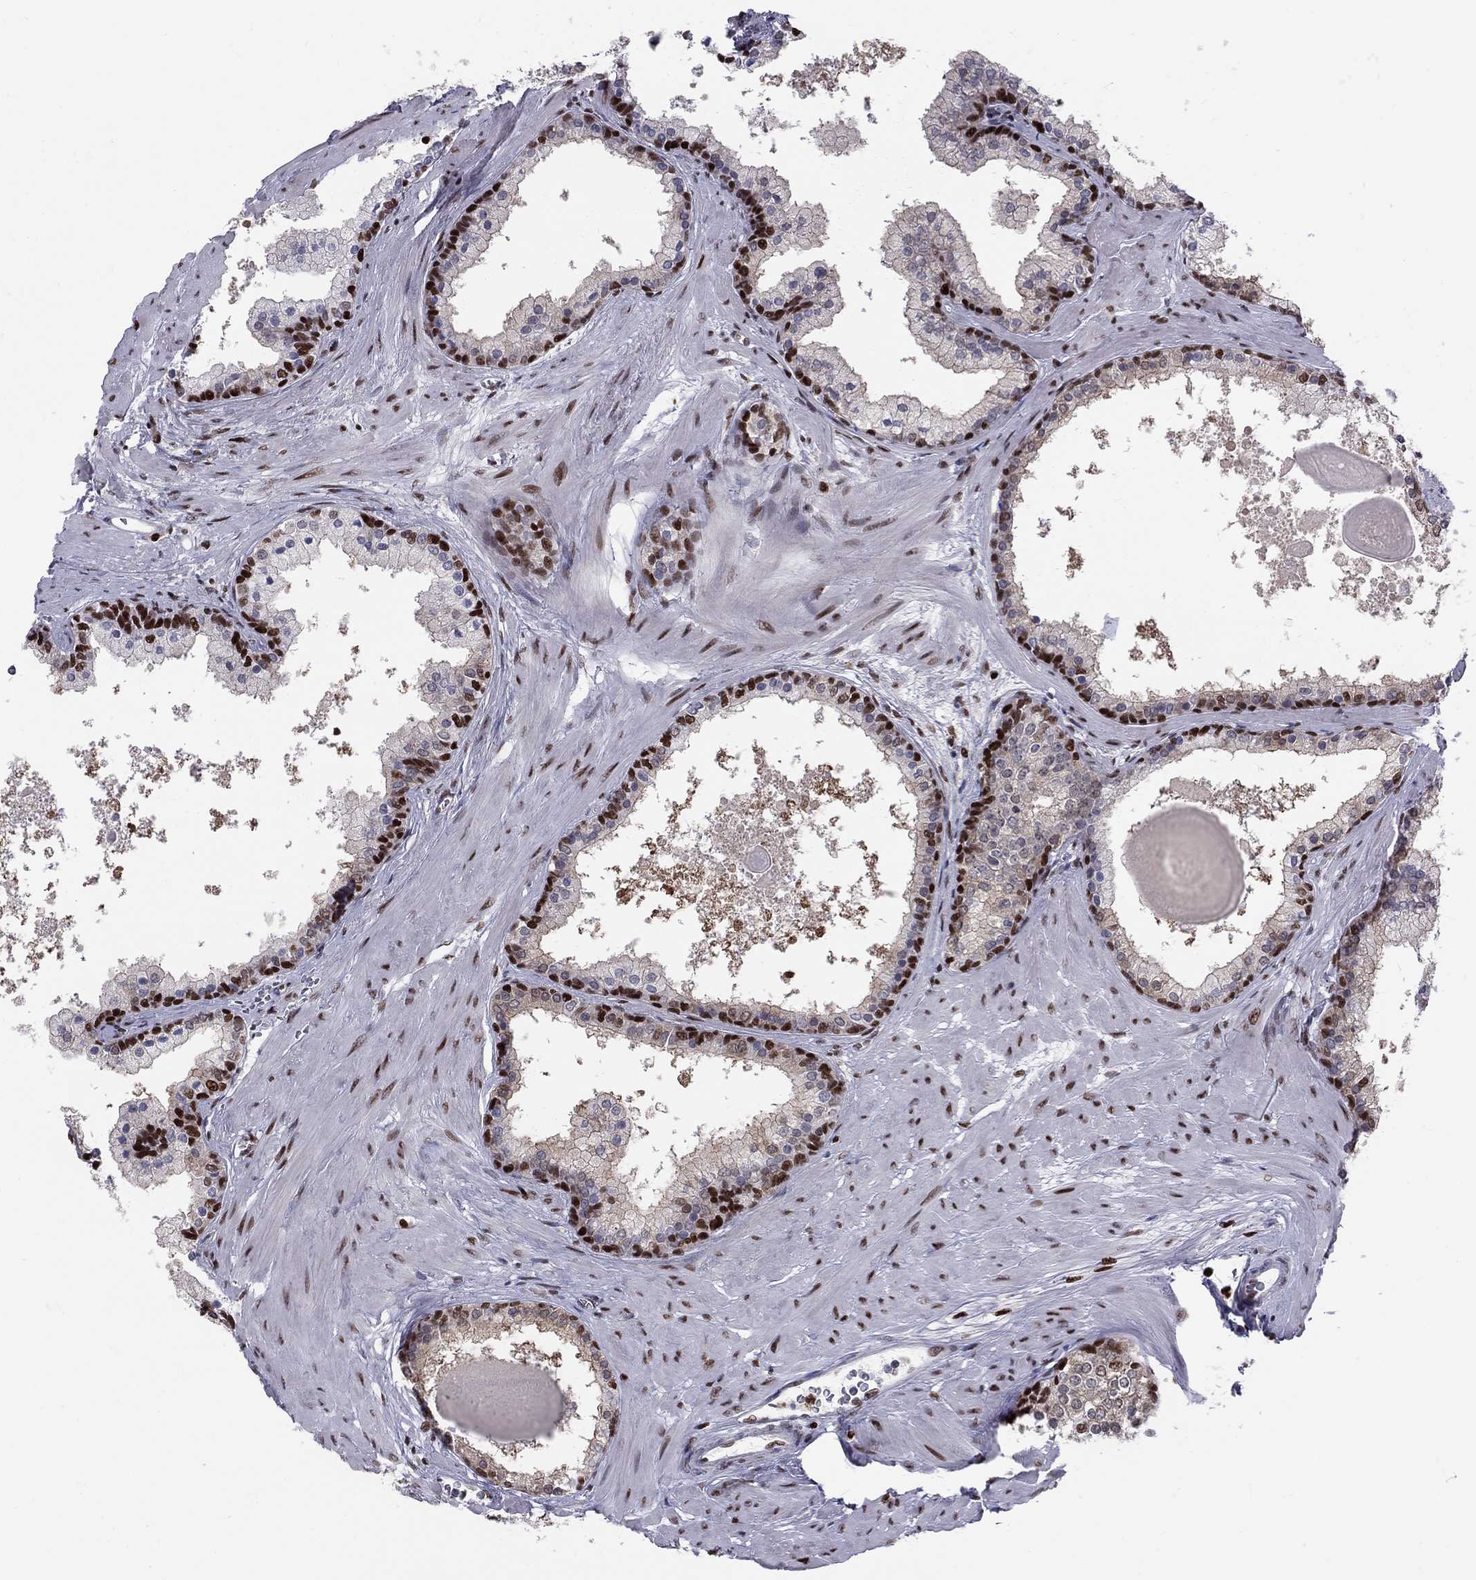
{"staining": {"intensity": "strong", "quantity": ">75%", "location": "nuclear"}, "tissue": "prostate", "cell_type": "Glandular cells", "image_type": "normal", "snomed": [{"axis": "morphology", "description": "Normal tissue, NOS"}, {"axis": "topography", "description": "Prostate"}], "caption": "IHC staining of benign prostate, which reveals high levels of strong nuclear expression in approximately >75% of glandular cells indicating strong nuclear protein staining. The staining was performed using DAB (3,3'-diaminobenzidine) (brown) for protein detection and nuclei were counterstained in hematoxylin (blue).", "gene": "PCGF3", "patient": {"sex": "male", "age": 61}}